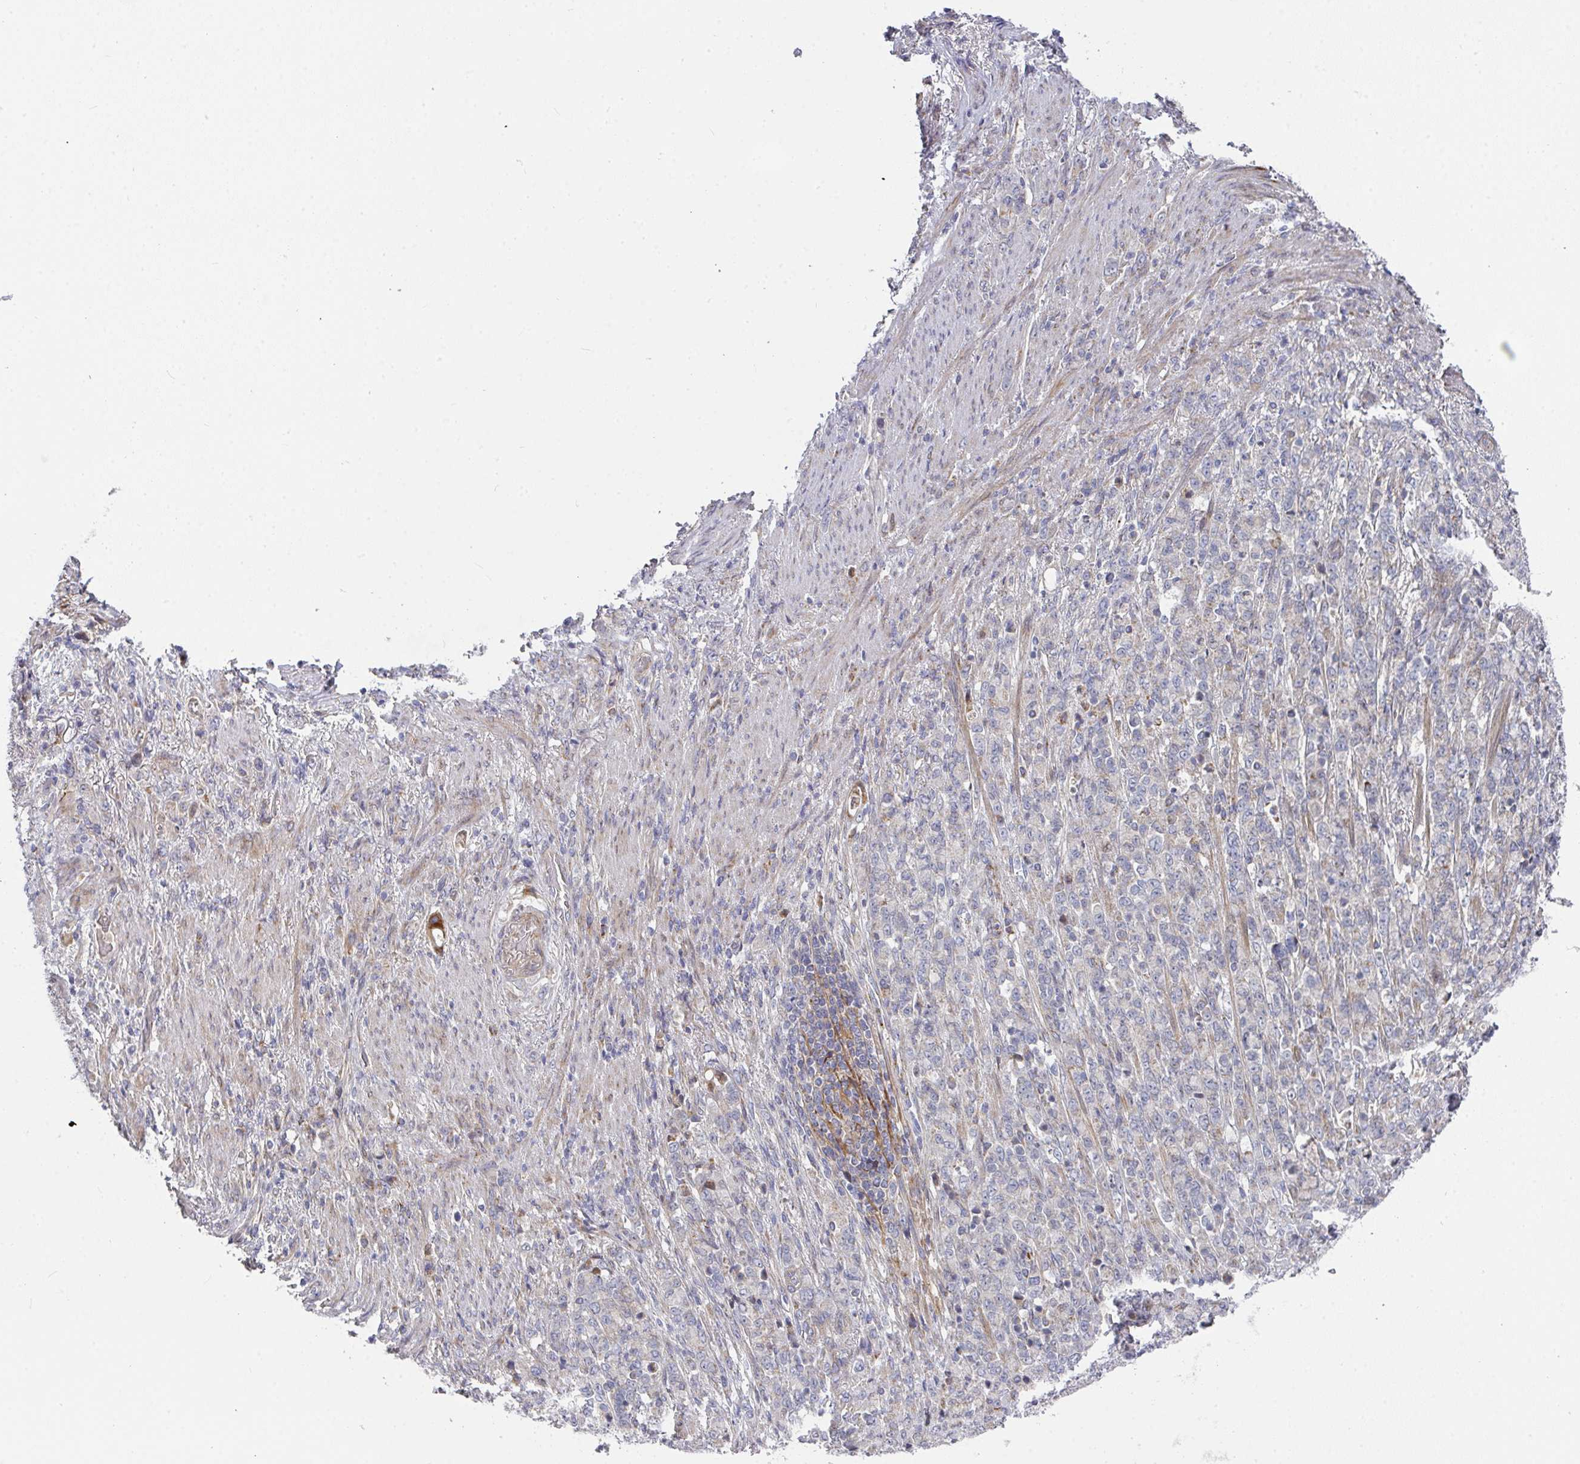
{"staining": {"intensity": "negative", "quantity": "none", "location": "none"}, "tissue": "stomach cancer", "cell_type": "Tumor cells", "image_type": "cancer", "snomed": [{"axis": "morphology", "description": "Adenocarcinoma, NOS"}, {"axis": "topography", "description": "Stomach"}], "caption": "High magnification brightfield microscopy of adenocarcinoma (stomach) stained with DAB (brown) and counterstained with hematoxylin (blue): tumor cells show no significant expression.", "gene": "RHEBL1", "patient": {"sex": "female", "age": 79}}